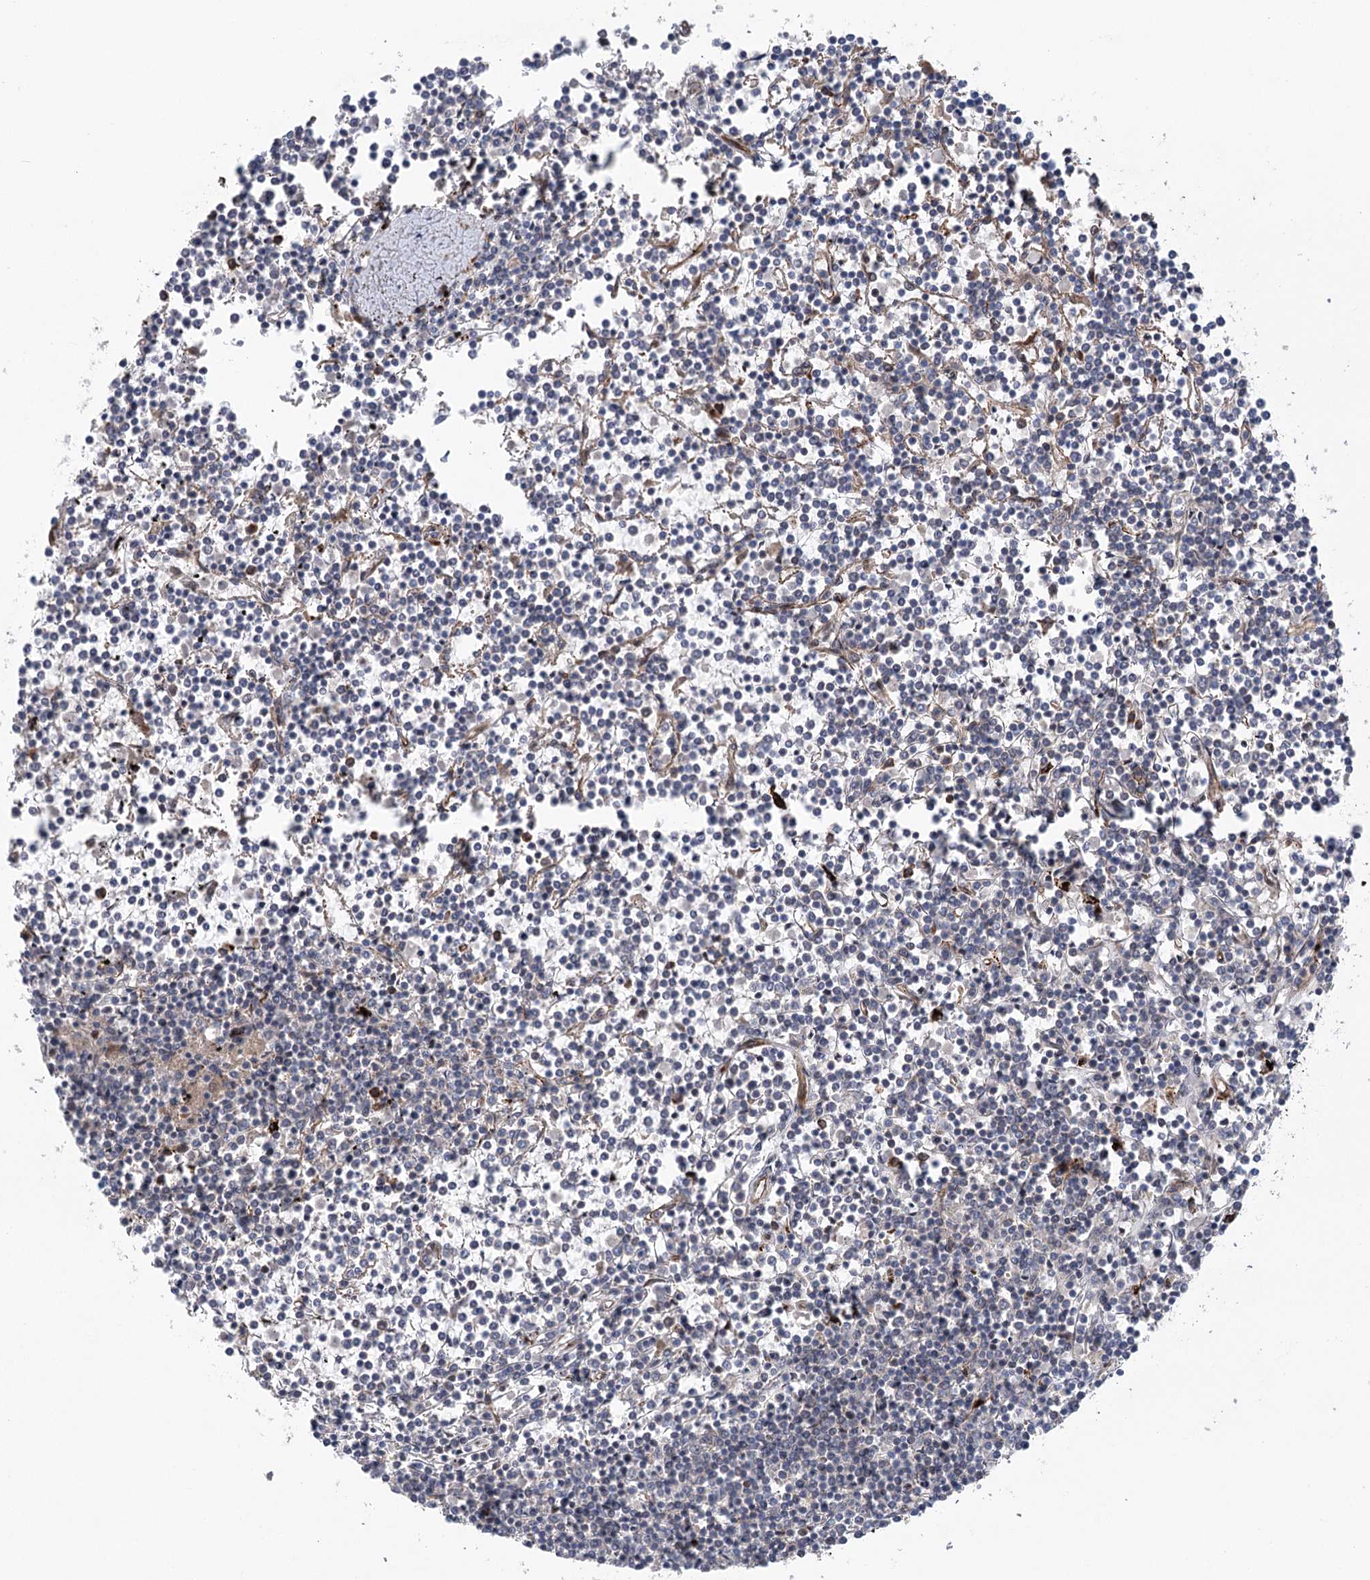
{"staining": {"intensity": "negative", "quantity": "none", "location": "none"}, "tissue": "lymphoma", "cell_type": "Tumor cells", "image_type": "cancer", "snomed": [{"axis": "morphology", "description": "Malignant lymphoma, non-Hodgkin's type, Low grade"}, {"axis": "topography", "description": "Spleen"}], "caption": "Tumor cells are negative for protein expression in human lymphoma. (DAB (3,3'-diaminobenzidine) immunohistochemistry (IHC) with hematoxylin counter stain).", "gene": "METTL24", "patient": {"sex": "female", "age": 19}}